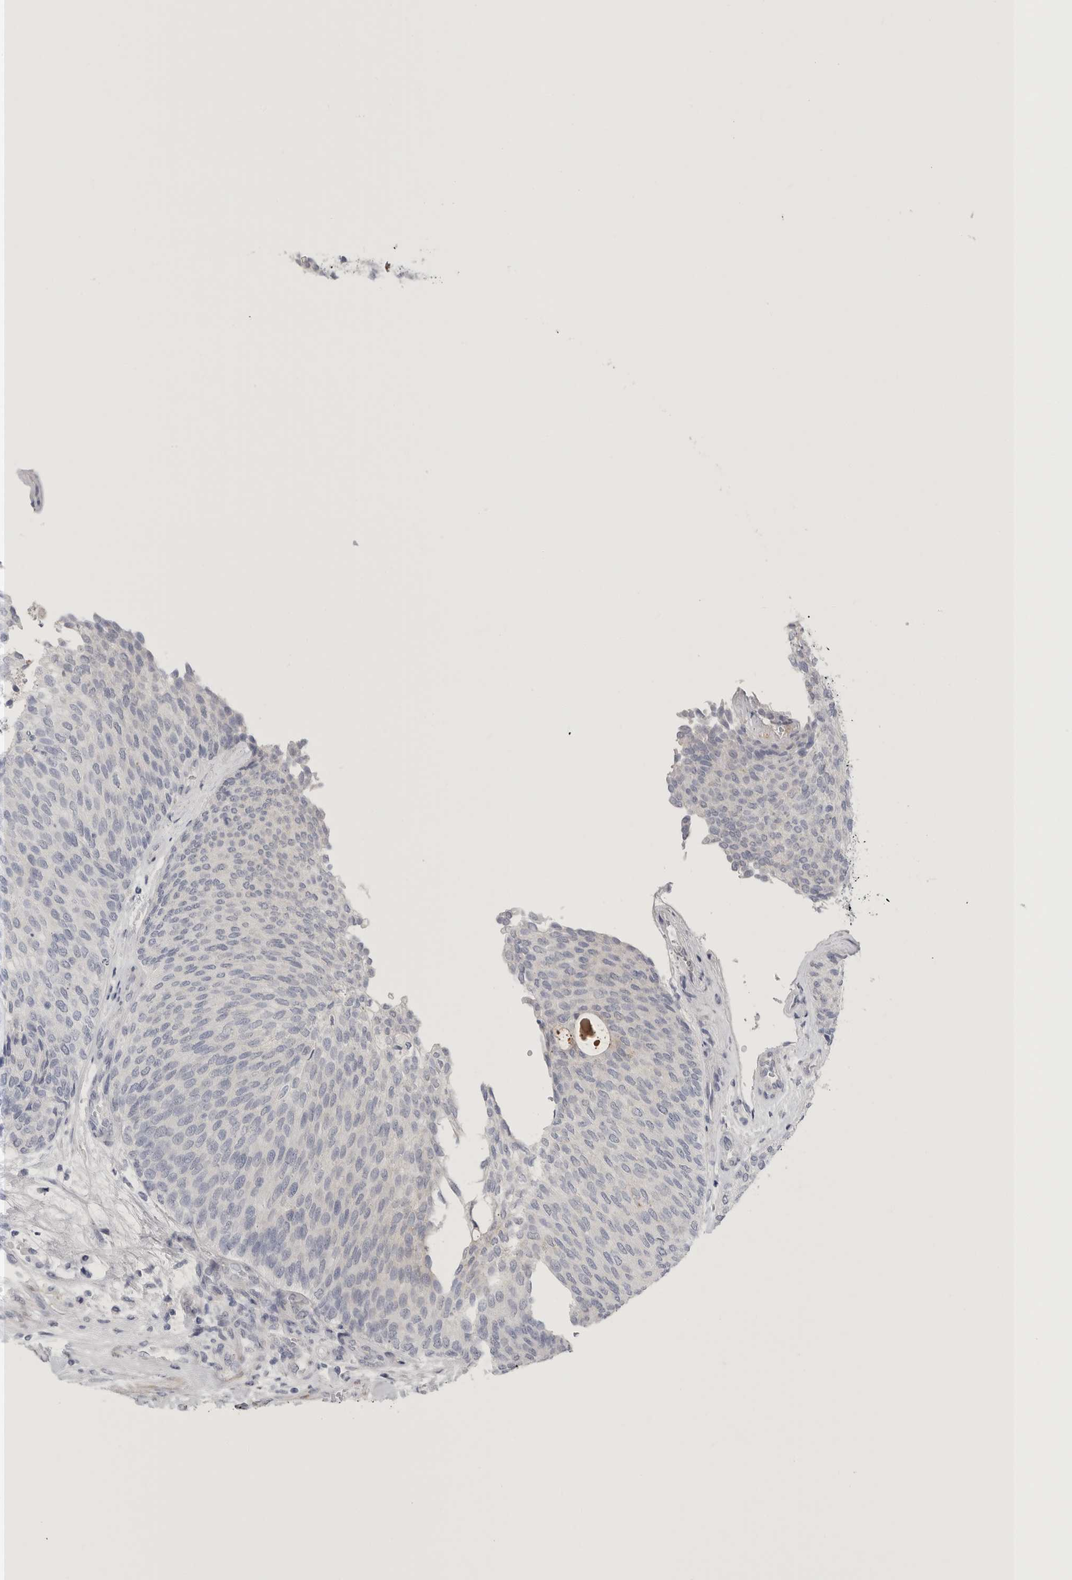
{"staining": {"intensity": "negative", "quantity": "none", "location": "none"}, "tissue": "urothelial cancer", "cell_type": "Tumor cells", "image_type": "cancer", "snomed": [{"axis": "morphology", "description": "Urothelial carcinoma, Low grade"}, {"axis": "topography", "description": "Urinary bladder"}], "caption": "This is a image of immunohistochemistry (IHC) staining of urothelial cancer, which shows no expression in tumor cells.", "gene": "TIMP1", "patient": {"sex": "female", "age": 79}}